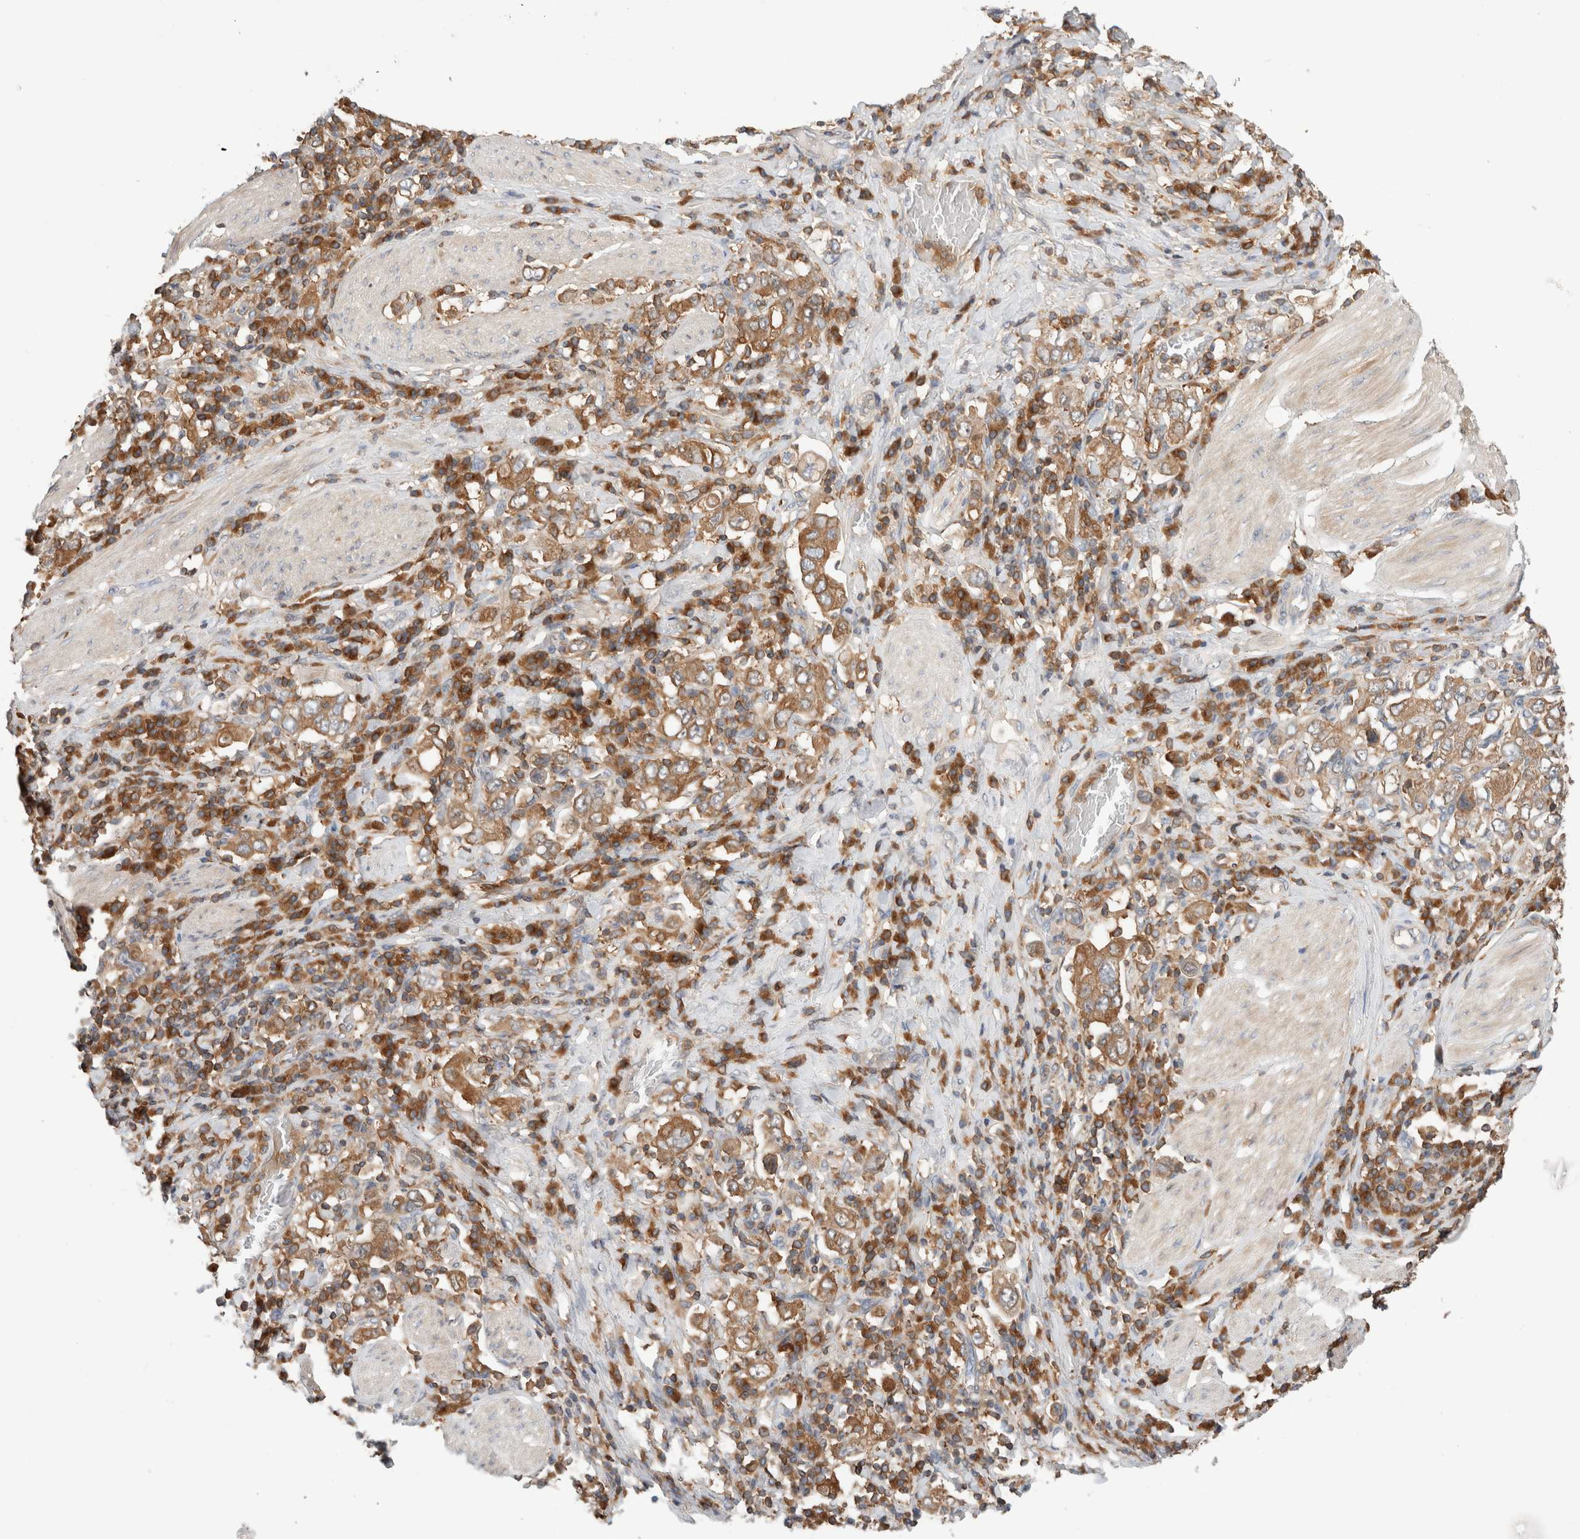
{"staining": {"intensity": "moderate", "quantity": ">75%", "location": "cytoplasmic/membranous"}, "tissue": "stomach cancer", "cell_type": "Tumor cells", "image_type": "cancer", "snomed": [{"axis": "morphology", "description": "Adenocarcinoma, NOS"}, {"axis": "topography", "description": "Stomach, upper"}], "caption": "Immunohistochemistry (IHC) (DAB (3,3'-diaminobenzidine)) staining of human stomach cancer (adenocarcinoma) reveals moderate cytoplasmic/membranous protein expression in approximately >75% of tumor cells. The staining was performed using DAB (3,3'-diaminobenzidine) to visualize the protein expression in brown, while the nuclei were stained in blue with hematoxylin (Magnification: 20x).", "gene": "KLHL14", "patient": {"sex": "male", "age": 62}}